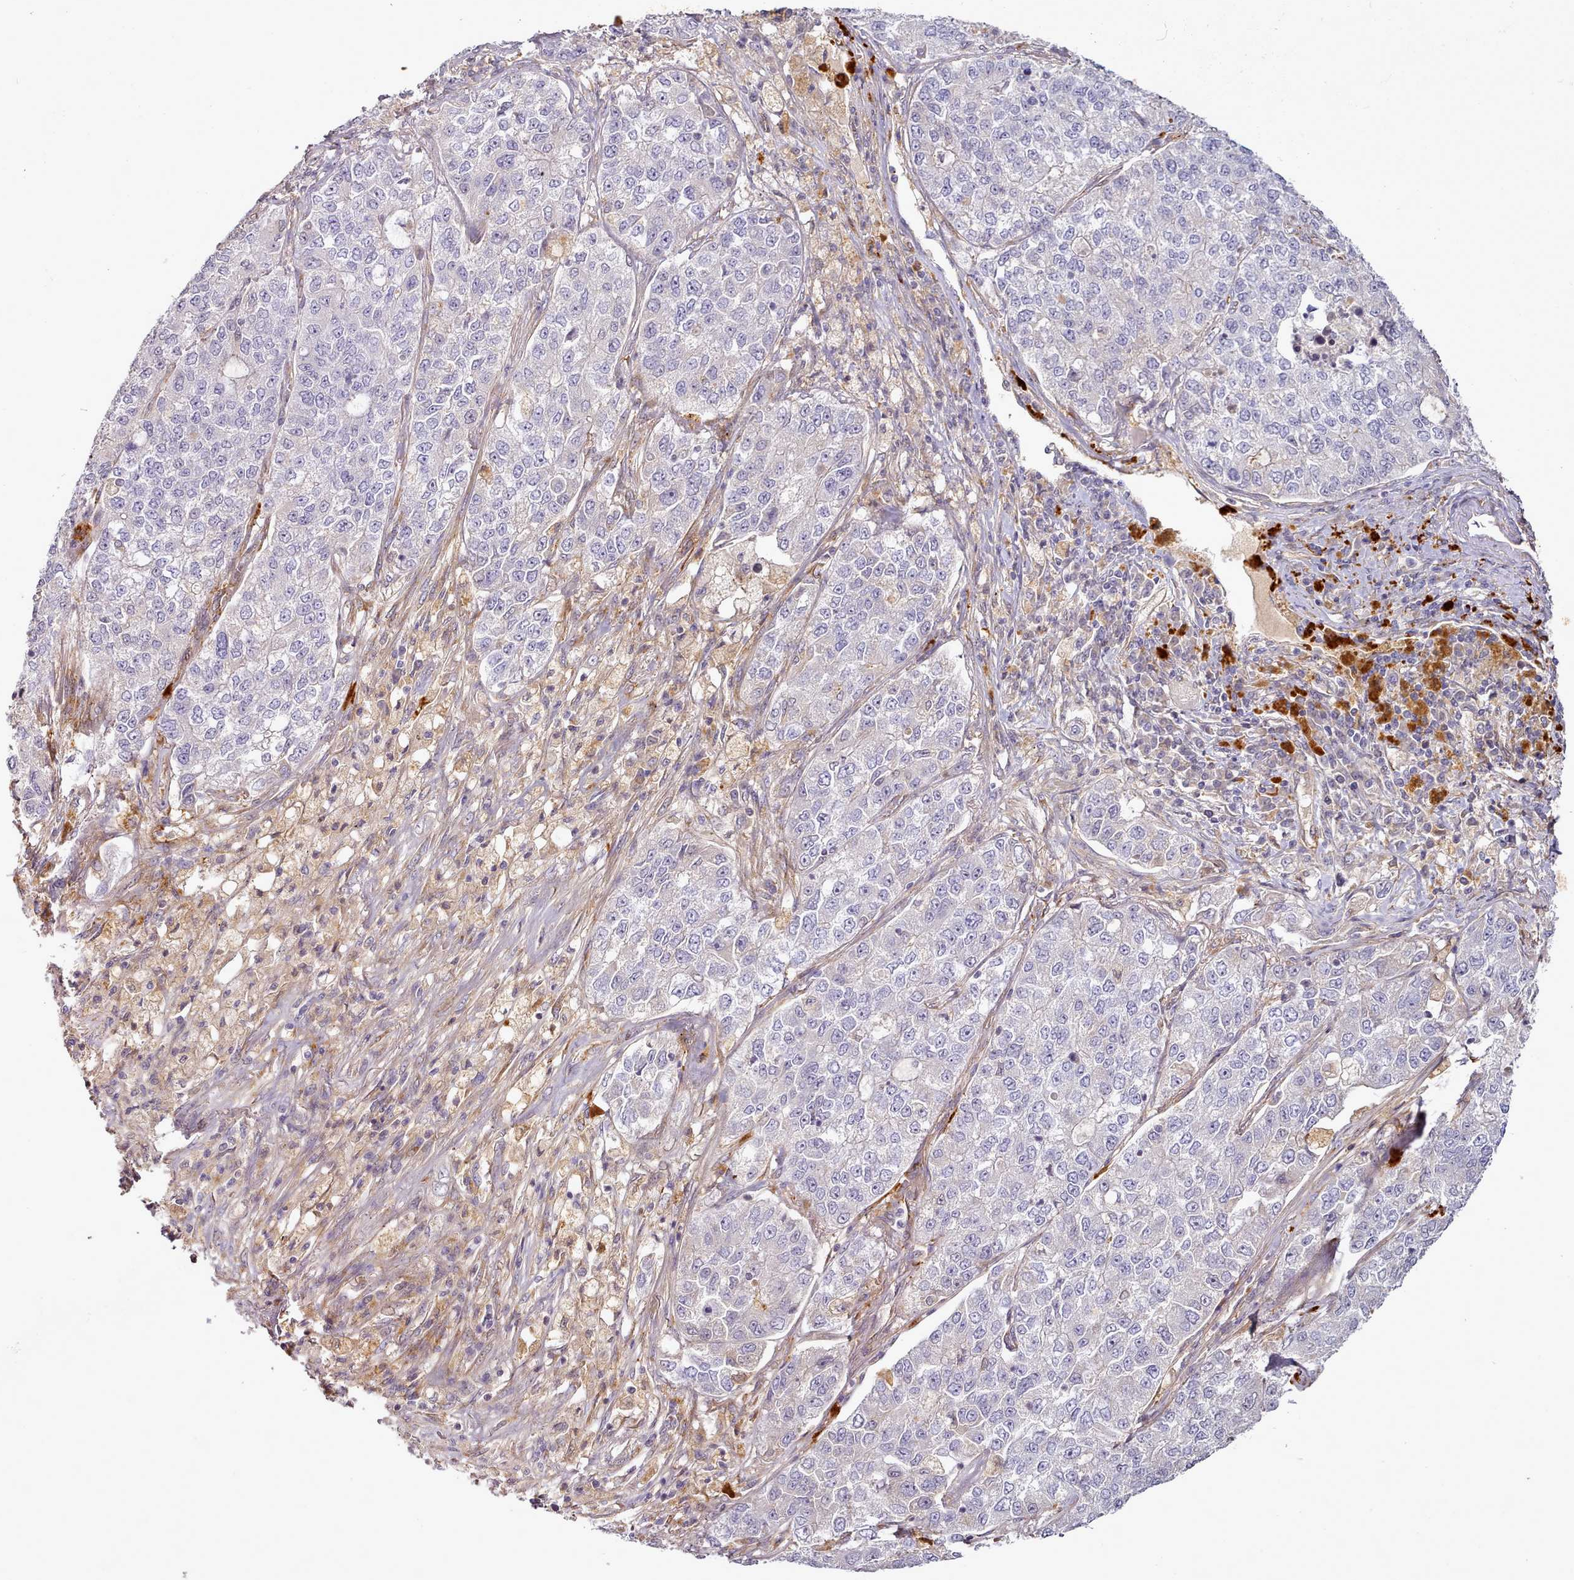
{"staining": {"intensity": "negative", "quantity": "none", "location": "none"}, "tissue": "lung cancer", "cell_type": "Tumor cells", "image_type": "cancer", "snomed": [{"axis": "morphology", "description": "Adenocarcinoma, NOS"}, {"axis": "topography", "description": "Lung"}], "caption": "High power microscopy photomicrograph of an immunohistochemistry (IHC) photomicrograph of adenocarcinoma (lung), revealing no significant expression in tumor cells.", "gene": "C1QTNF5", "patient": {"sex": "male", "age": 49}}